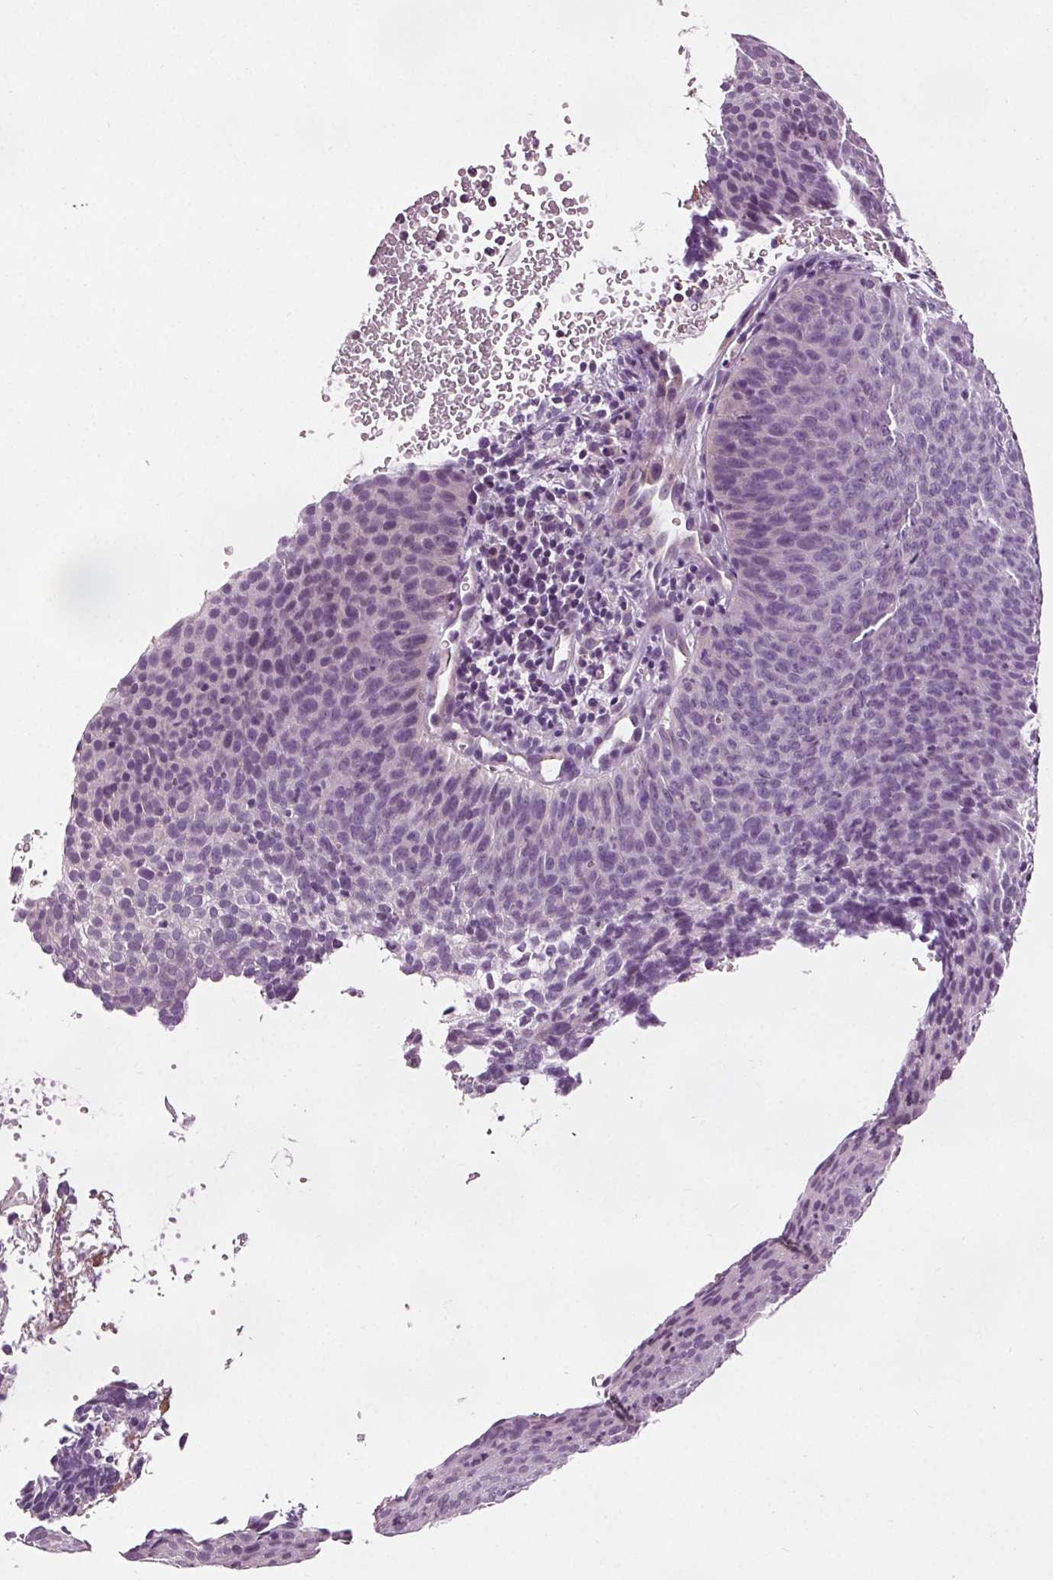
{"staining": {"intensity": "negative", "quantity": "none", "location": "none"}, "tissue": "cervical cancer", "cell_type": "Tumor cells", "image_type": "cancer", "snomed": [{"axis": "morphology", "description": "Squamous cell carcinoma, NOS"}, {"axis": "topography", "description": "Cervix"}], "caption": "This is an immunohistochemistry histopathology image of cervical squamous cell carcinoma. There is no positivity in tumor cells.", "gene": "RASA1", "patient": {"sex": "female", "age": 35}}